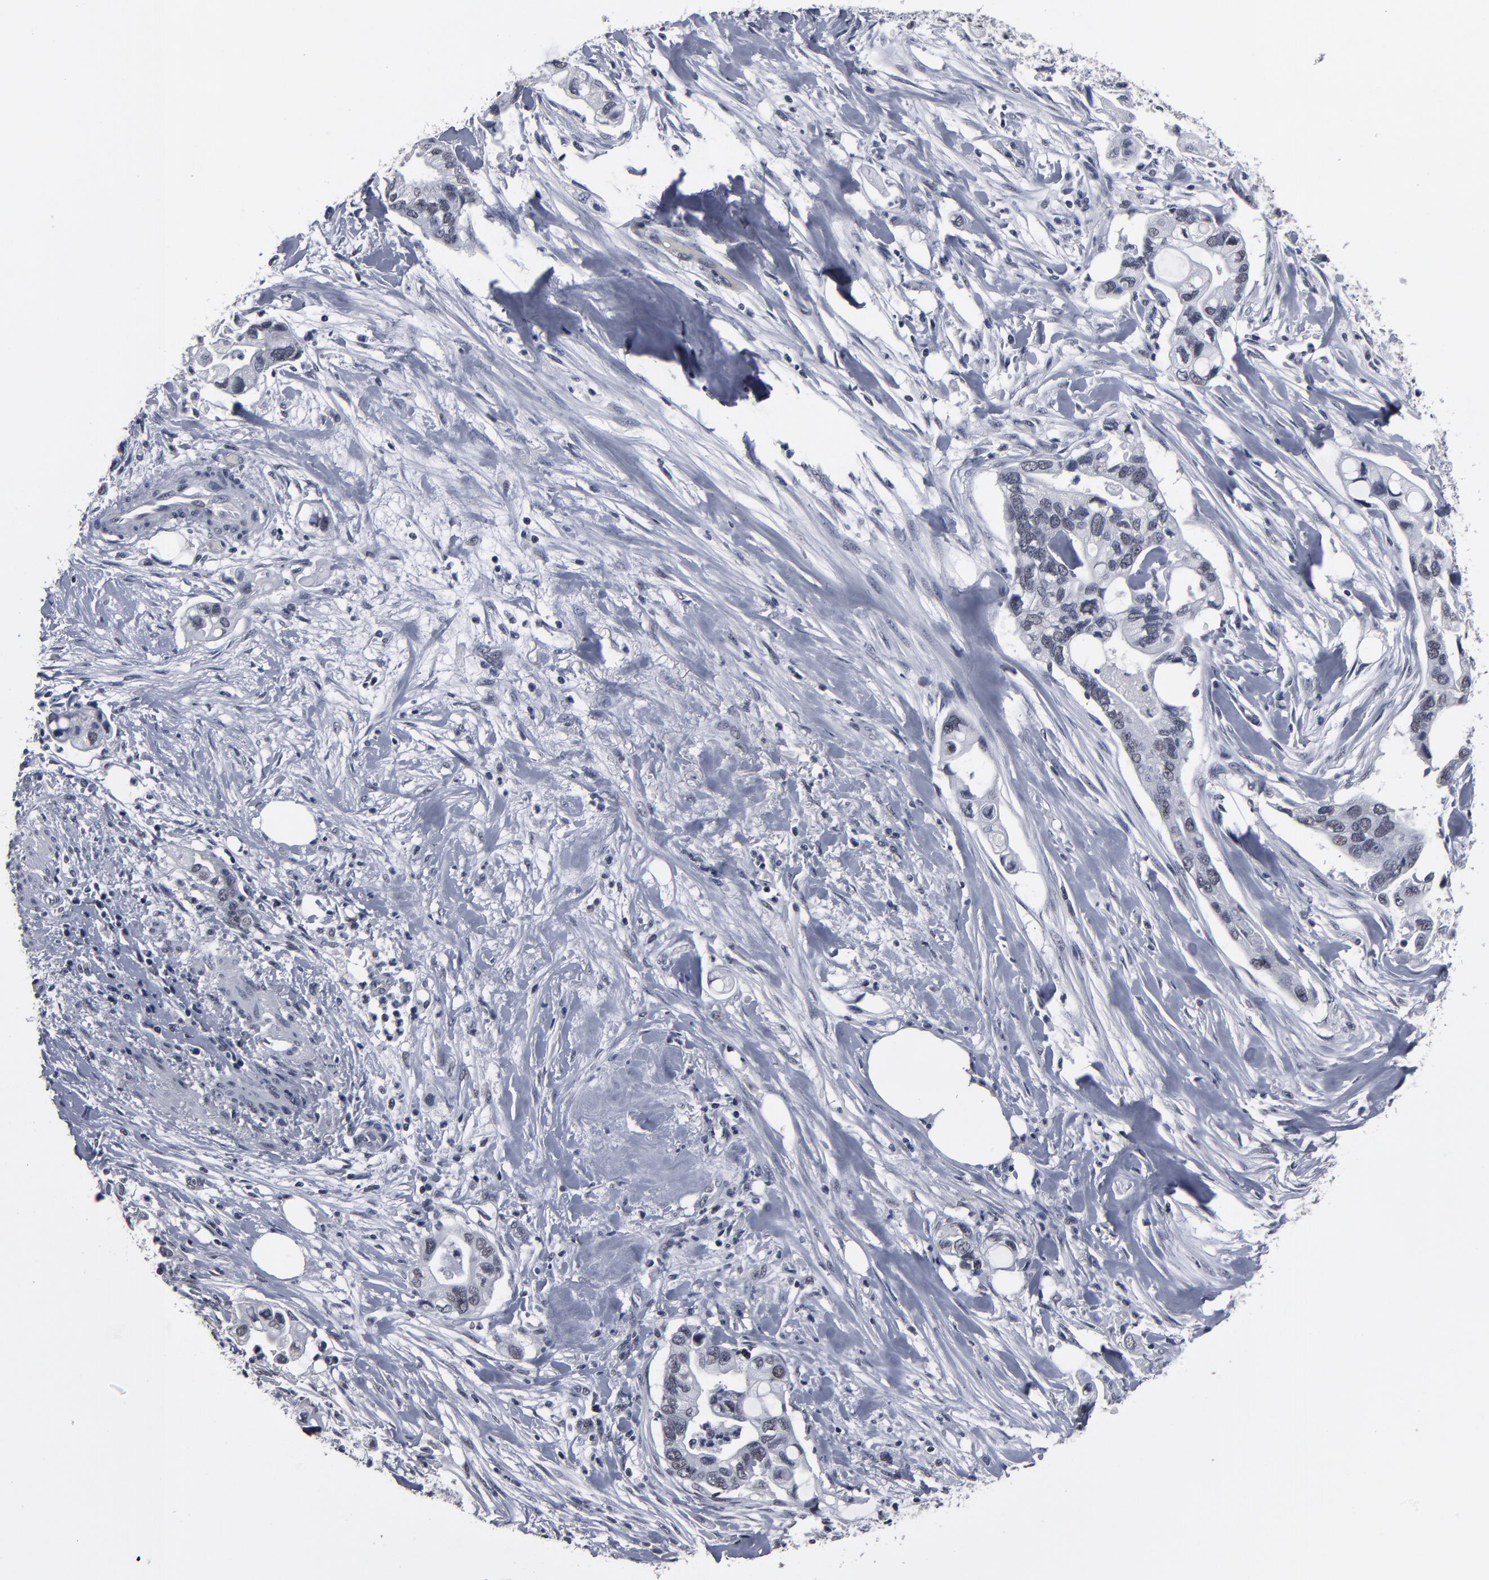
{"staining": {"intensity": "negative", "quantity": "none", "location": "none"}, "tissue": "pancreatic cancer", "cell_type": "Tumor cells", "image_type": "cancer", "snomed": [{"axis": "morphology", "description": "Adenocarcinoma, NOS"}, {"axis": "topography", "description": "Pancreas"}], "caption": "Micrograph shows no significant protein staining in tumor cells of pancreatic adenocarcinoma.", "gene": "SSRP1", "patient": {"sex": "male", "age": 70}}